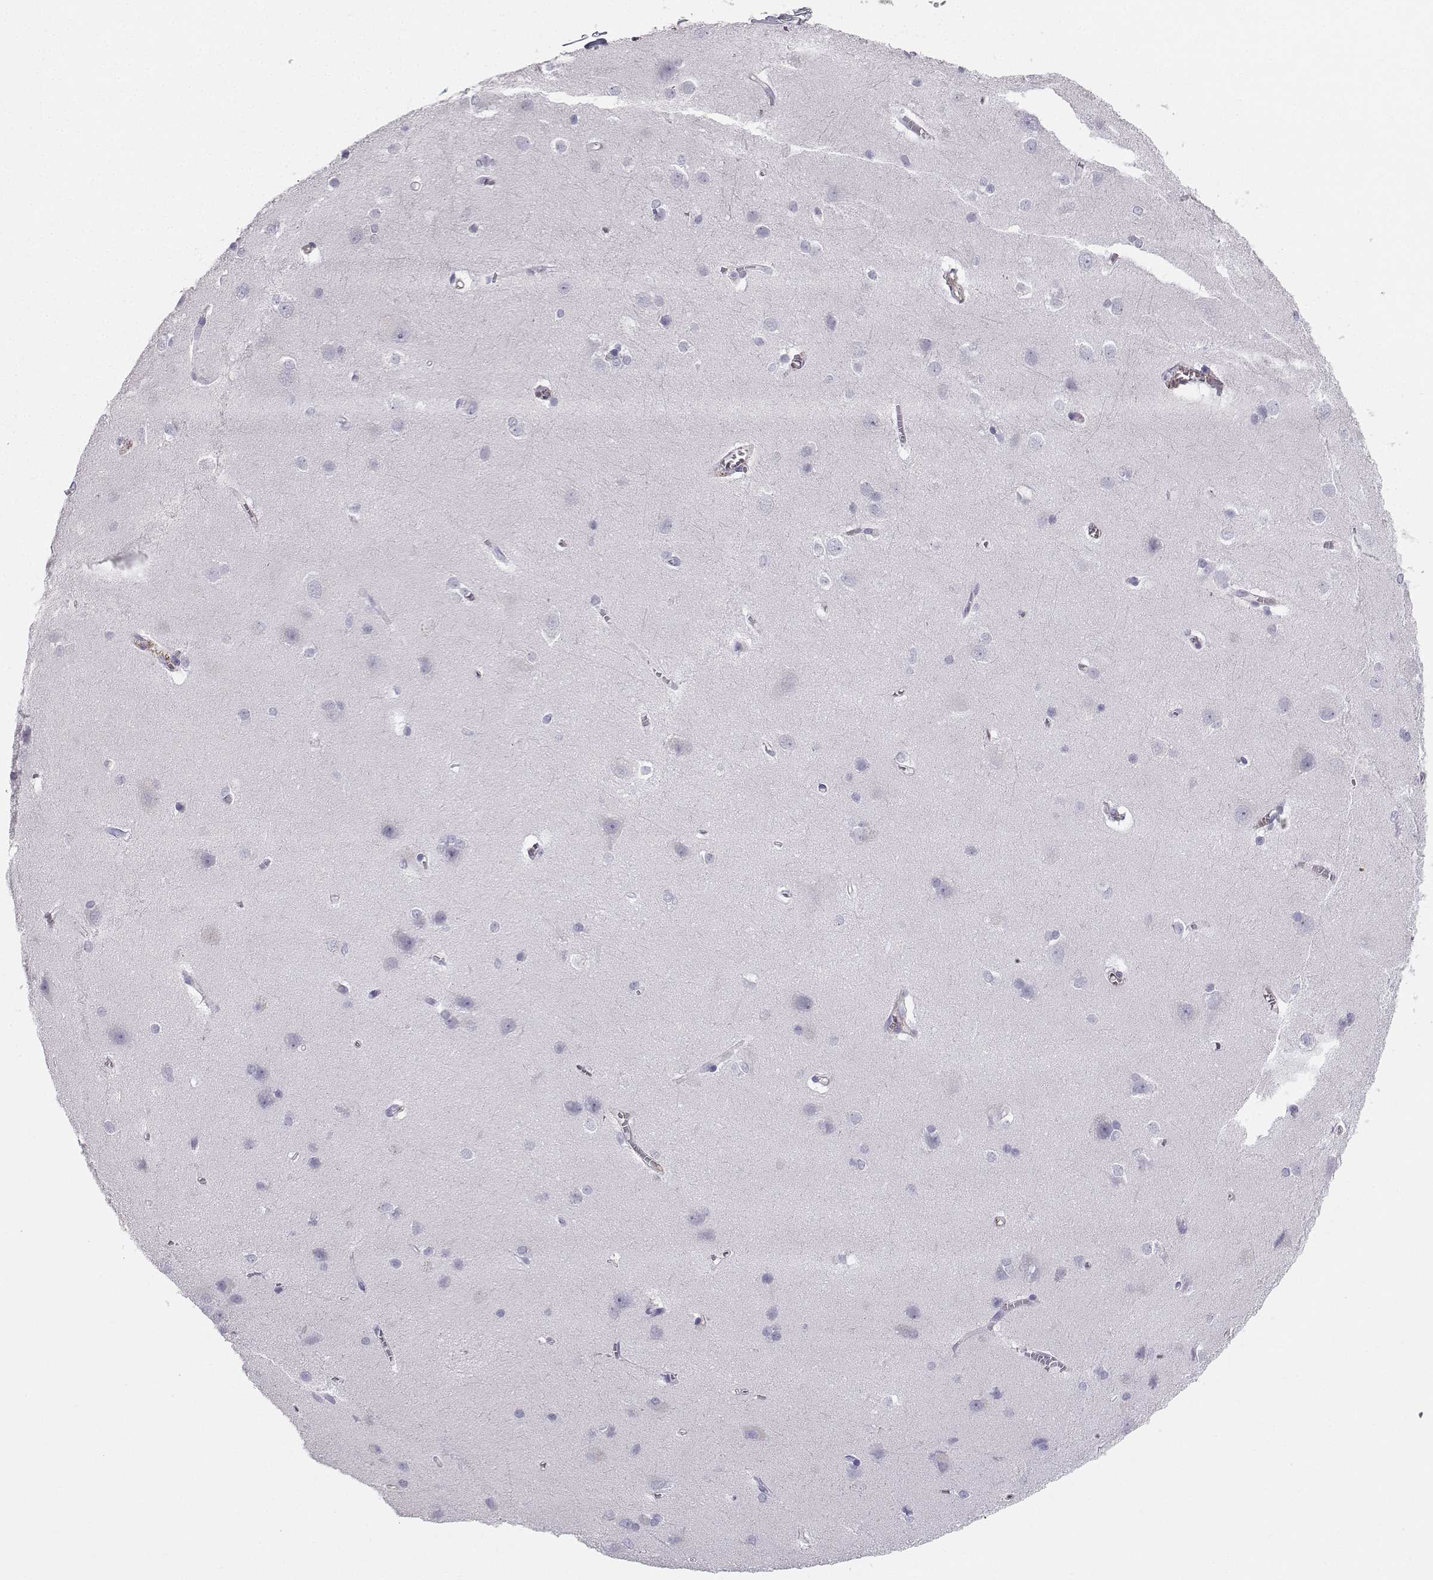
{"staining": {"intensity": "negative", "quantity": "none", "location": "none"}, "tissue": "cerebral cortex", "cell_type": "Endothelial cells", "image_type": "normal", "snomed": [{"axis": "morphology", "description": "Normal tissue, NOS"}, {"axis": "topography", "description": "Cerebral cortex"}], "caption": "DAB immunohistochemical staining of normal human cerebral cortex demonstrates no significant positivity in endothelial cells.", "gene": "IQCD", "patient": {"sex": "male", "age": 37}}